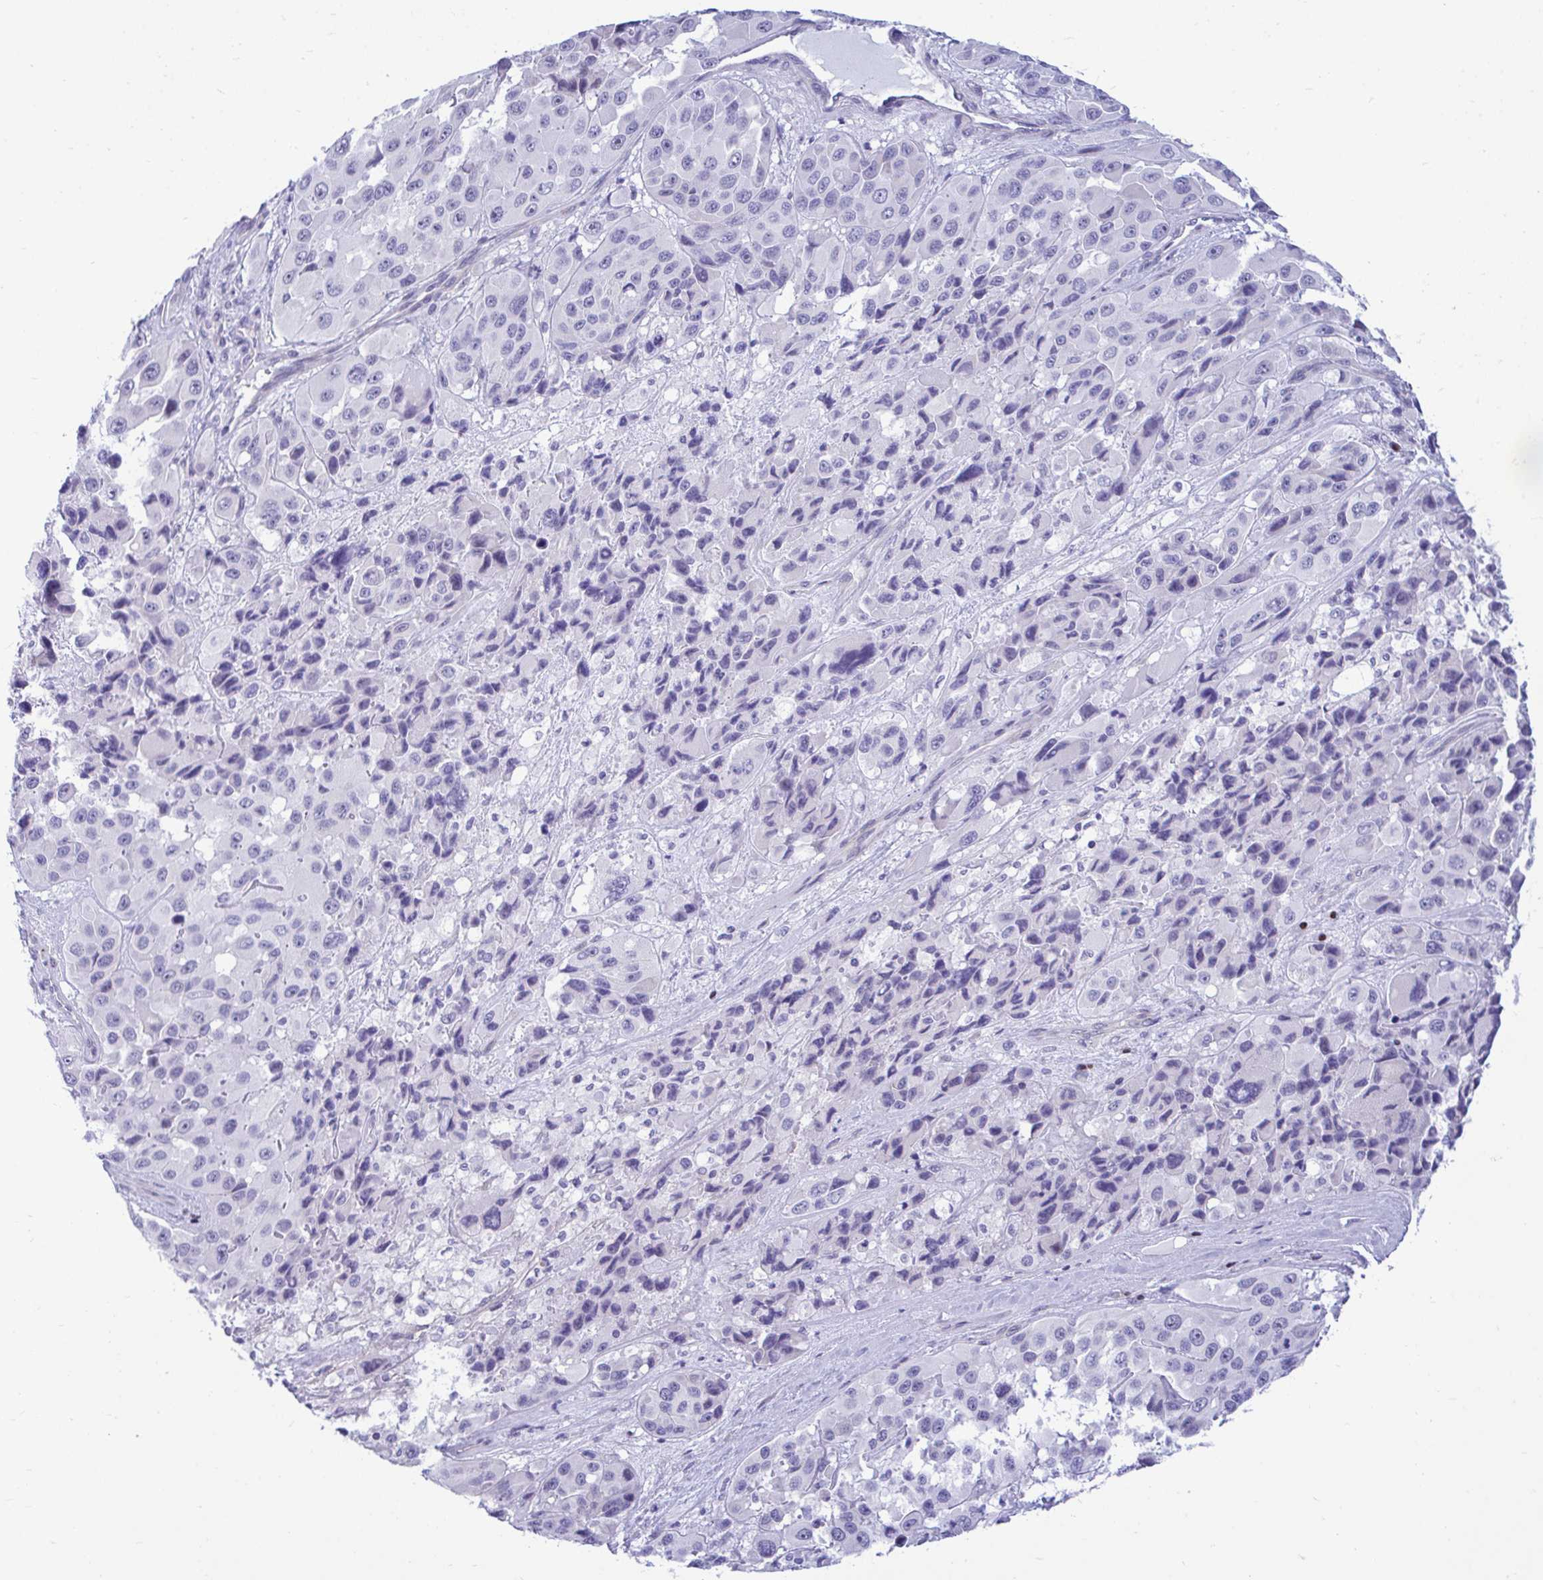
{"staining": {"intensity": "negative", "quantity": "none", "location": "none"}, "tissue": "melanoma", "cell_type": "Tumor cells", "image_type": "cancer", "snomed": [{"axis": "morphology", "description": "Malignant melanoma, Metastatic site"}, {"axis": "topography", "description": "Lymph node"}], "caption": "DAB (3,3'-diaminobenzidine) immunohistochemical staining of human melanoma demonstrates no significant positivity in tumor cells.", "gene": "SLC25A51", "patient": {"sex": "female", "age": 65}}